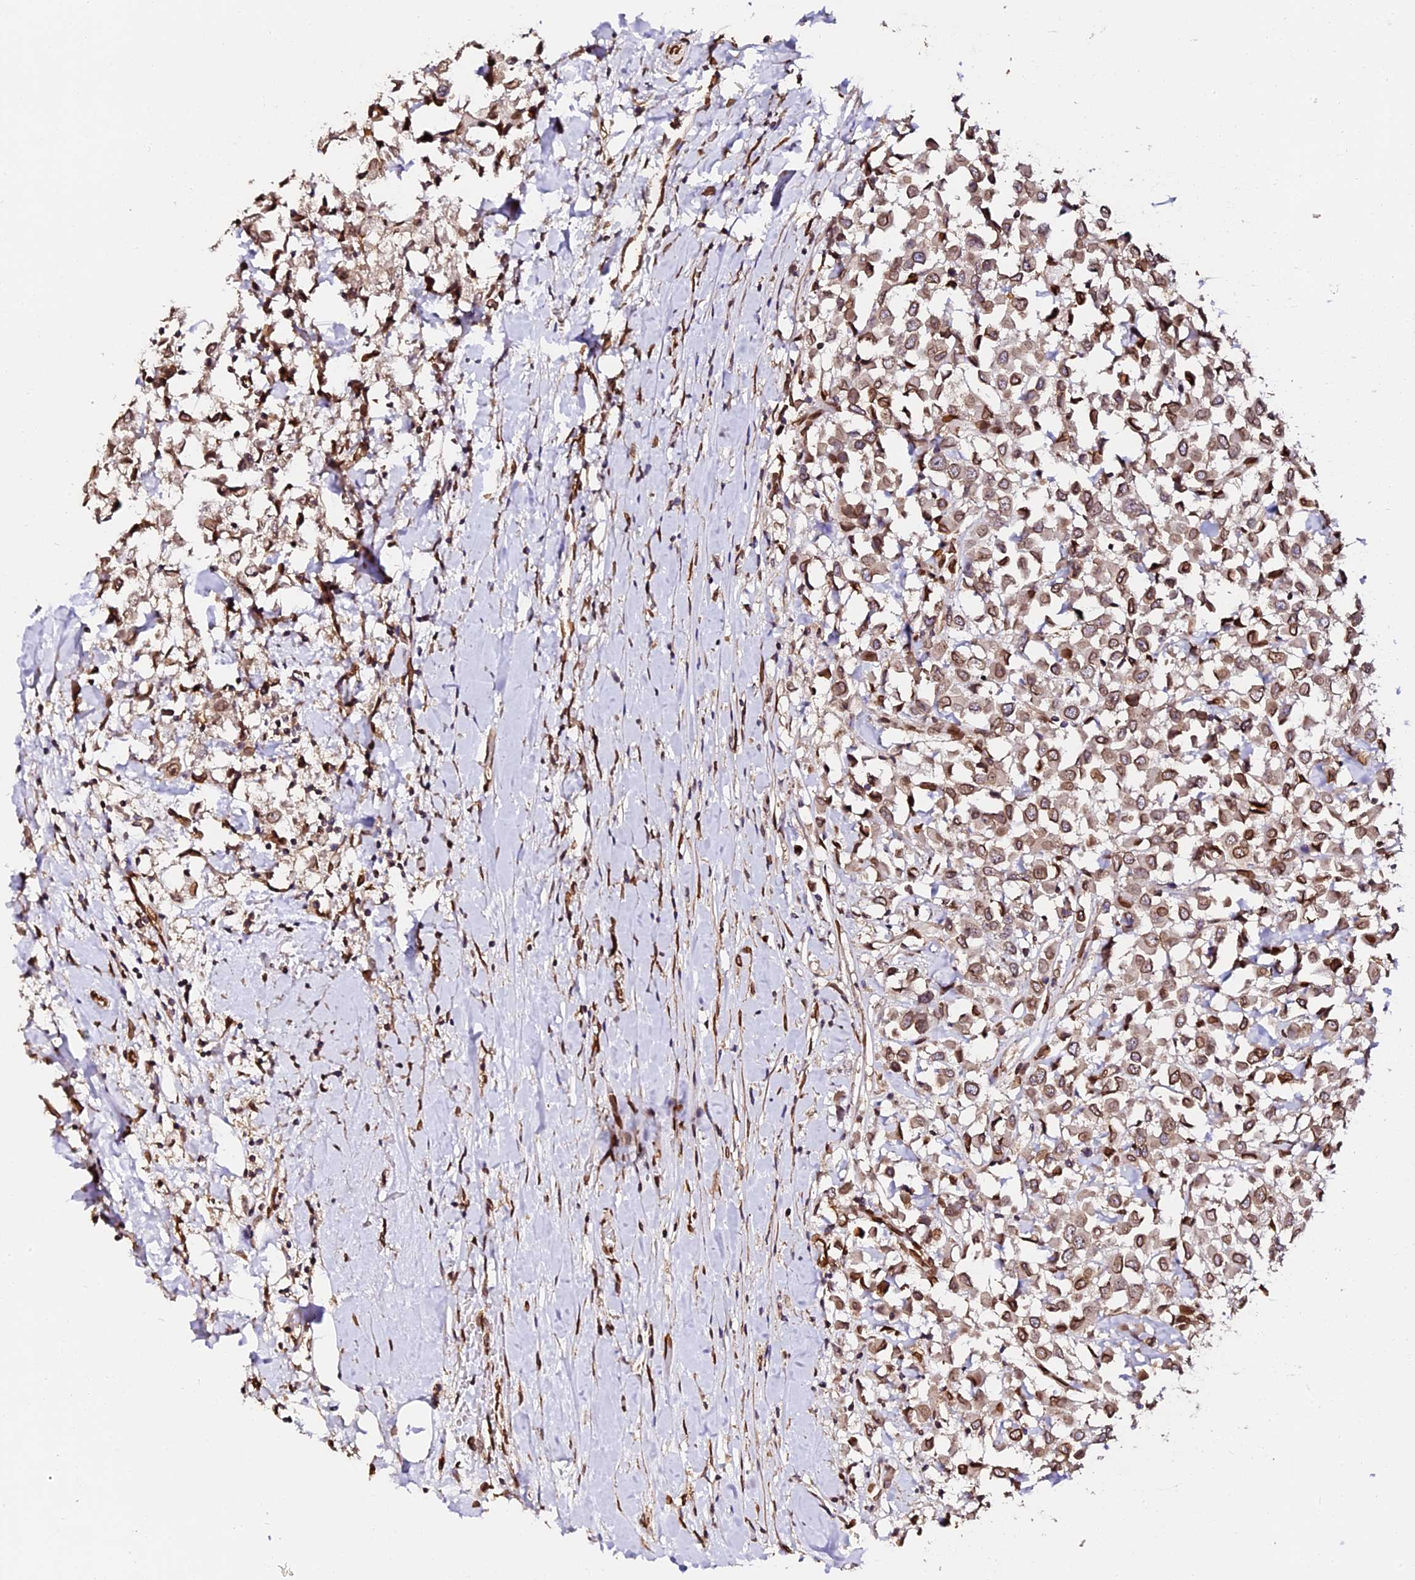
{"staining": {"intensity": "moderate", "quantity": ">75%", "location": "cytoplasmic/membranous,nuclear"}, "tissue": "breast cancer", "cell_type": "Tumor cells", "image_type": "cancer", "snomed": [{"axis": "morphology", "description": "Duct carcinoma"}, {"axis": "topography", "description": "Breast"}], "caption": "Human breast cancer stained with a protein marker shows moderate staining in tumor cells.", "gene": "ANAPC5", "patient": {"sex": "female", "age": 61}}